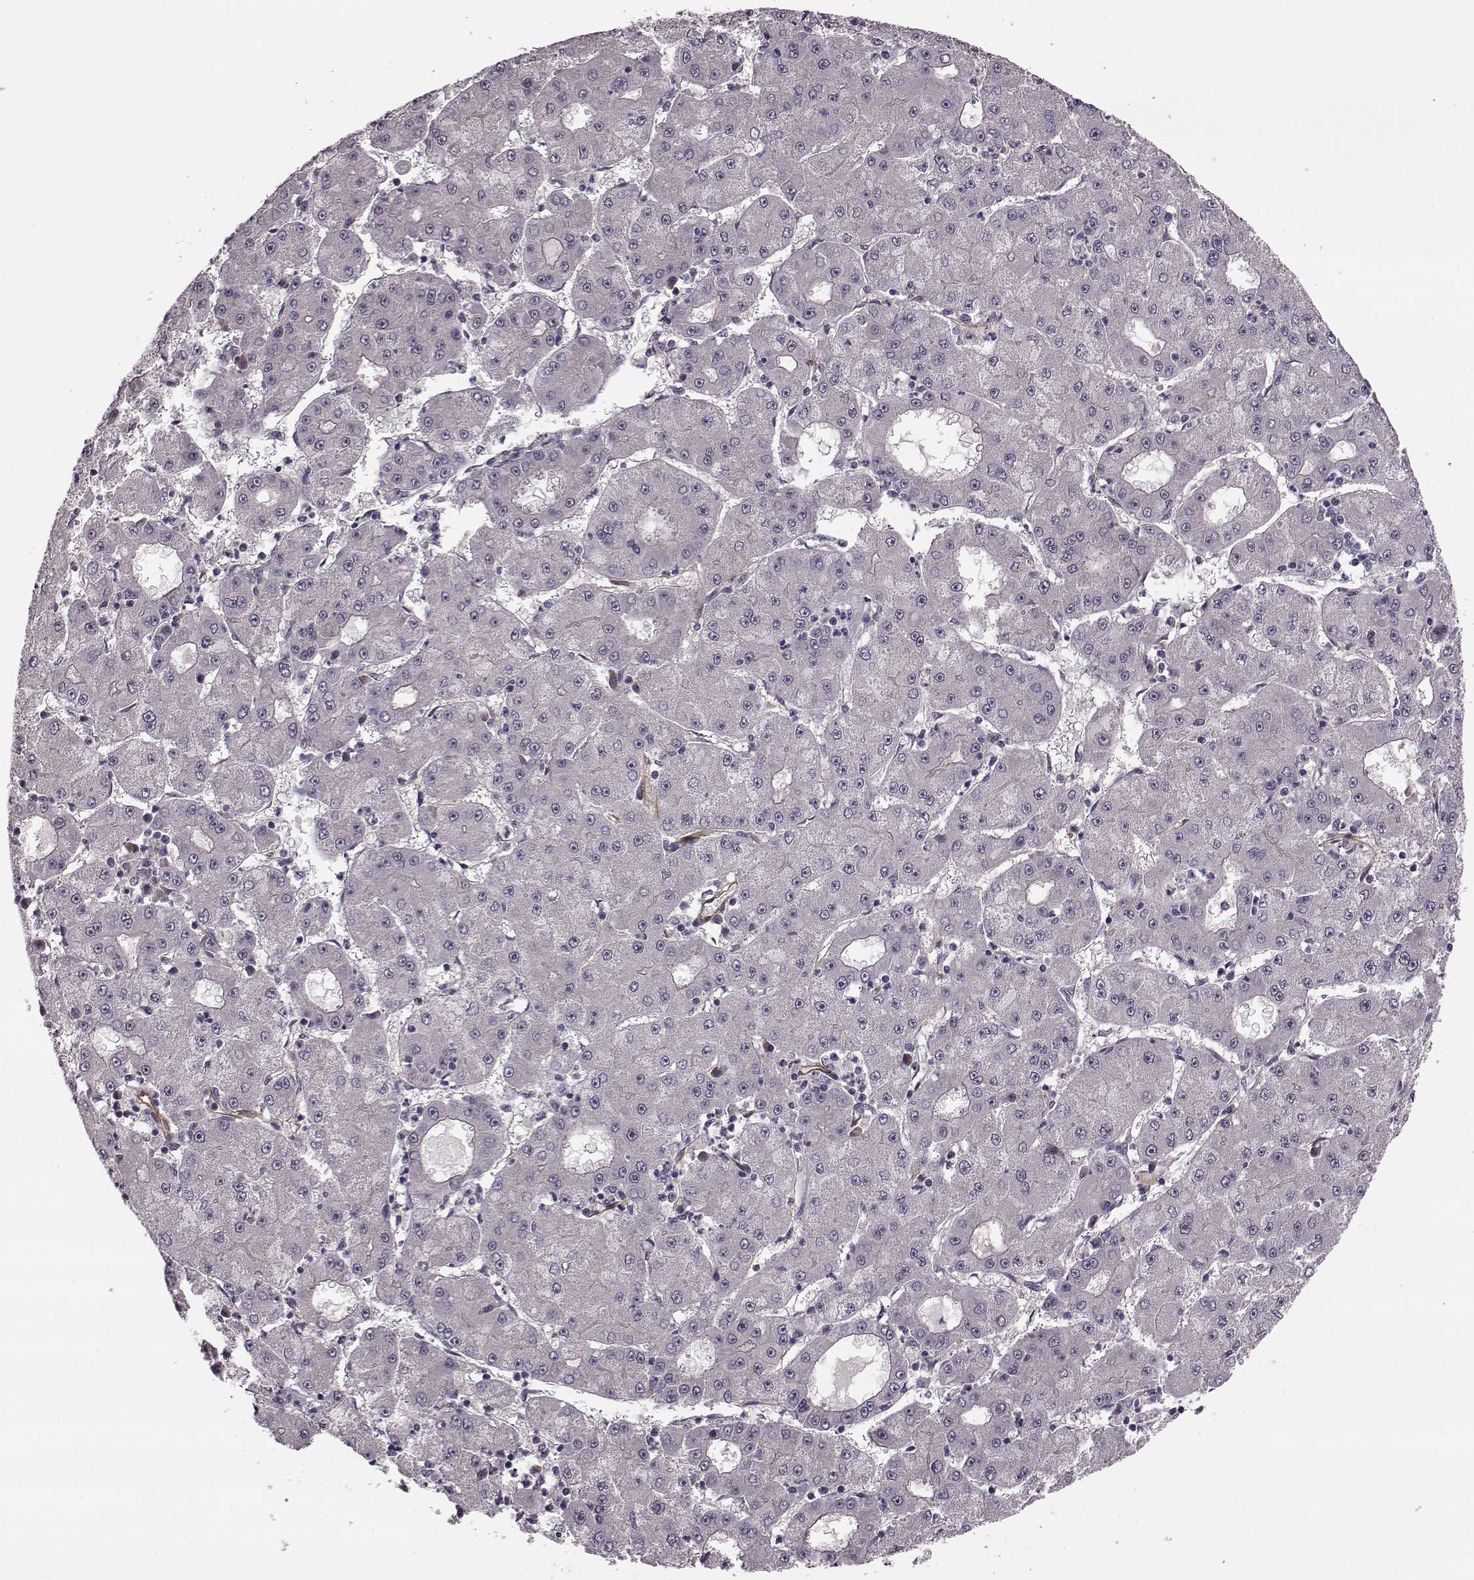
{"staining": {"intensity": "negative", "quantity": "none", "location": "none"}, "tissue": "liver cancer", "cell_type": "Tumor cells", "image_type": "cancer", "snomed": [{"axis": "morphology", "description": "Carcinoma, Hepatocellular, NOS"}, {"axis": "topography", "description": "Liver"}], "caption": "Immunohistochemical staining of human liver cancer (hepatocellular carcinoma) displays no significant positivity in tumor cells.", "gene": "SYNPO", "patient": {"sex": "male", "age": 73}}